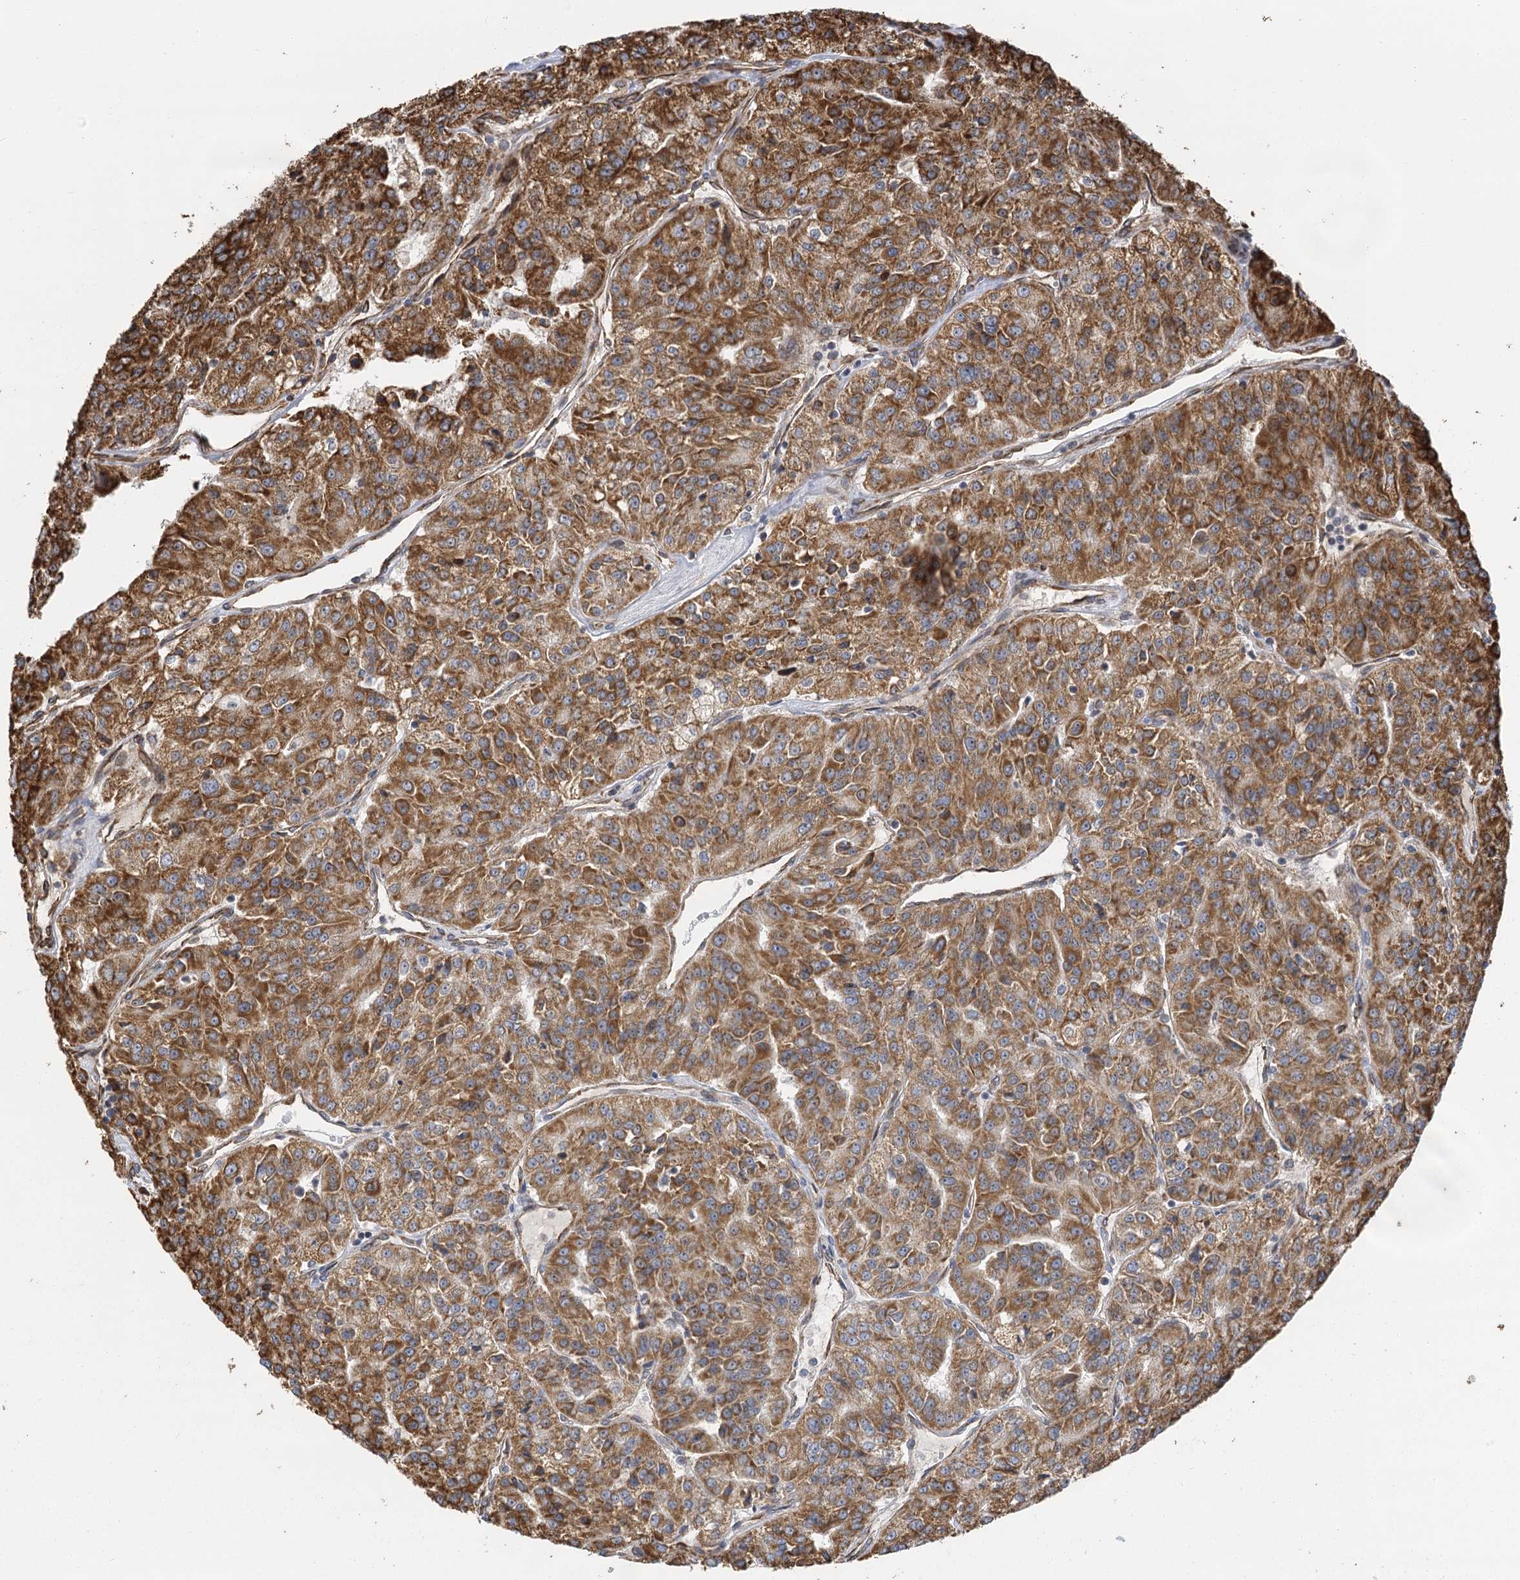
{"staining": {"intensity": "moderate", "quantity": ">75%", "location": "cytoplasmic/membranous"}, "tissue": "renal cancer", "cell_type": "Tumor cells", "image_type": "cancer", "snomed": [{"axis": "morphology", "description": "Adenocarcinoma, NOS"}, {"axis": "topography", "description": "Kidney"}], "caption": "Renal cancer tissue reveals moderate cytoplasmic/membranous positivity in approximately >75% of tumor cells", "gene": "IL11RA", "patient": {"sex": "female", "age": 63}}